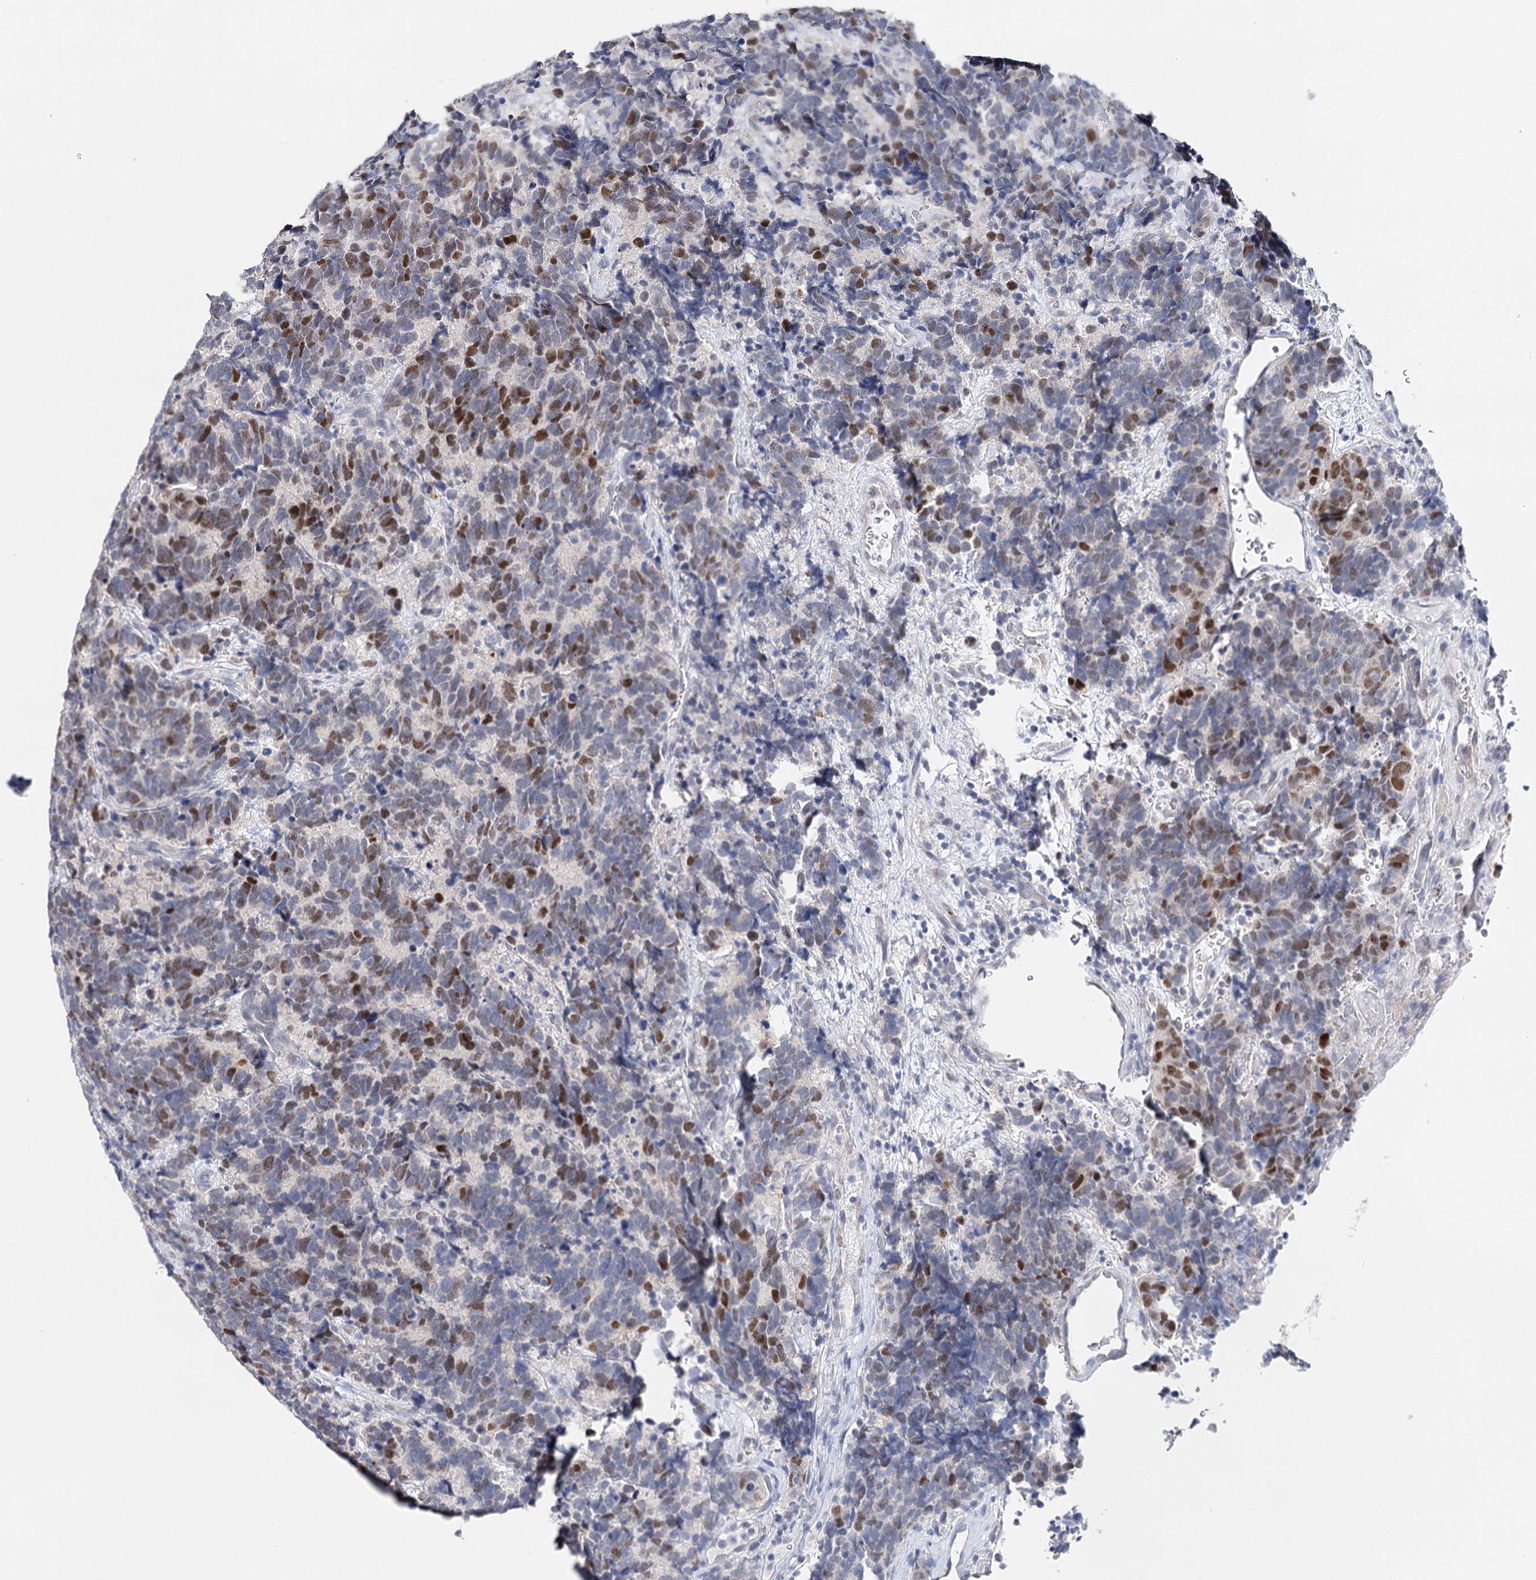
{"staining": {"intensity": "moderate", "quantity": "25%-75%", "location": "nuclear"}, "tissue": "carcinoid", "cell_type": "Tumor cells", "image_type": "cancer", "snomed": [{"axis": "morphology", "description": "Carcinoma, NOS"}, {"axis": "morphology", "description": "Carcinoid, malignant, NOS"}, {"axis": "topography", "description": "Urinary bladder"}], "caption": "Immunohistochemical staining of human carcinoma demonstrates moderate nuclear protein expression in approximately 25%-75% of tumor cells.", "gene": "TP53", "patient": {"sex": "male", "age": 57}}